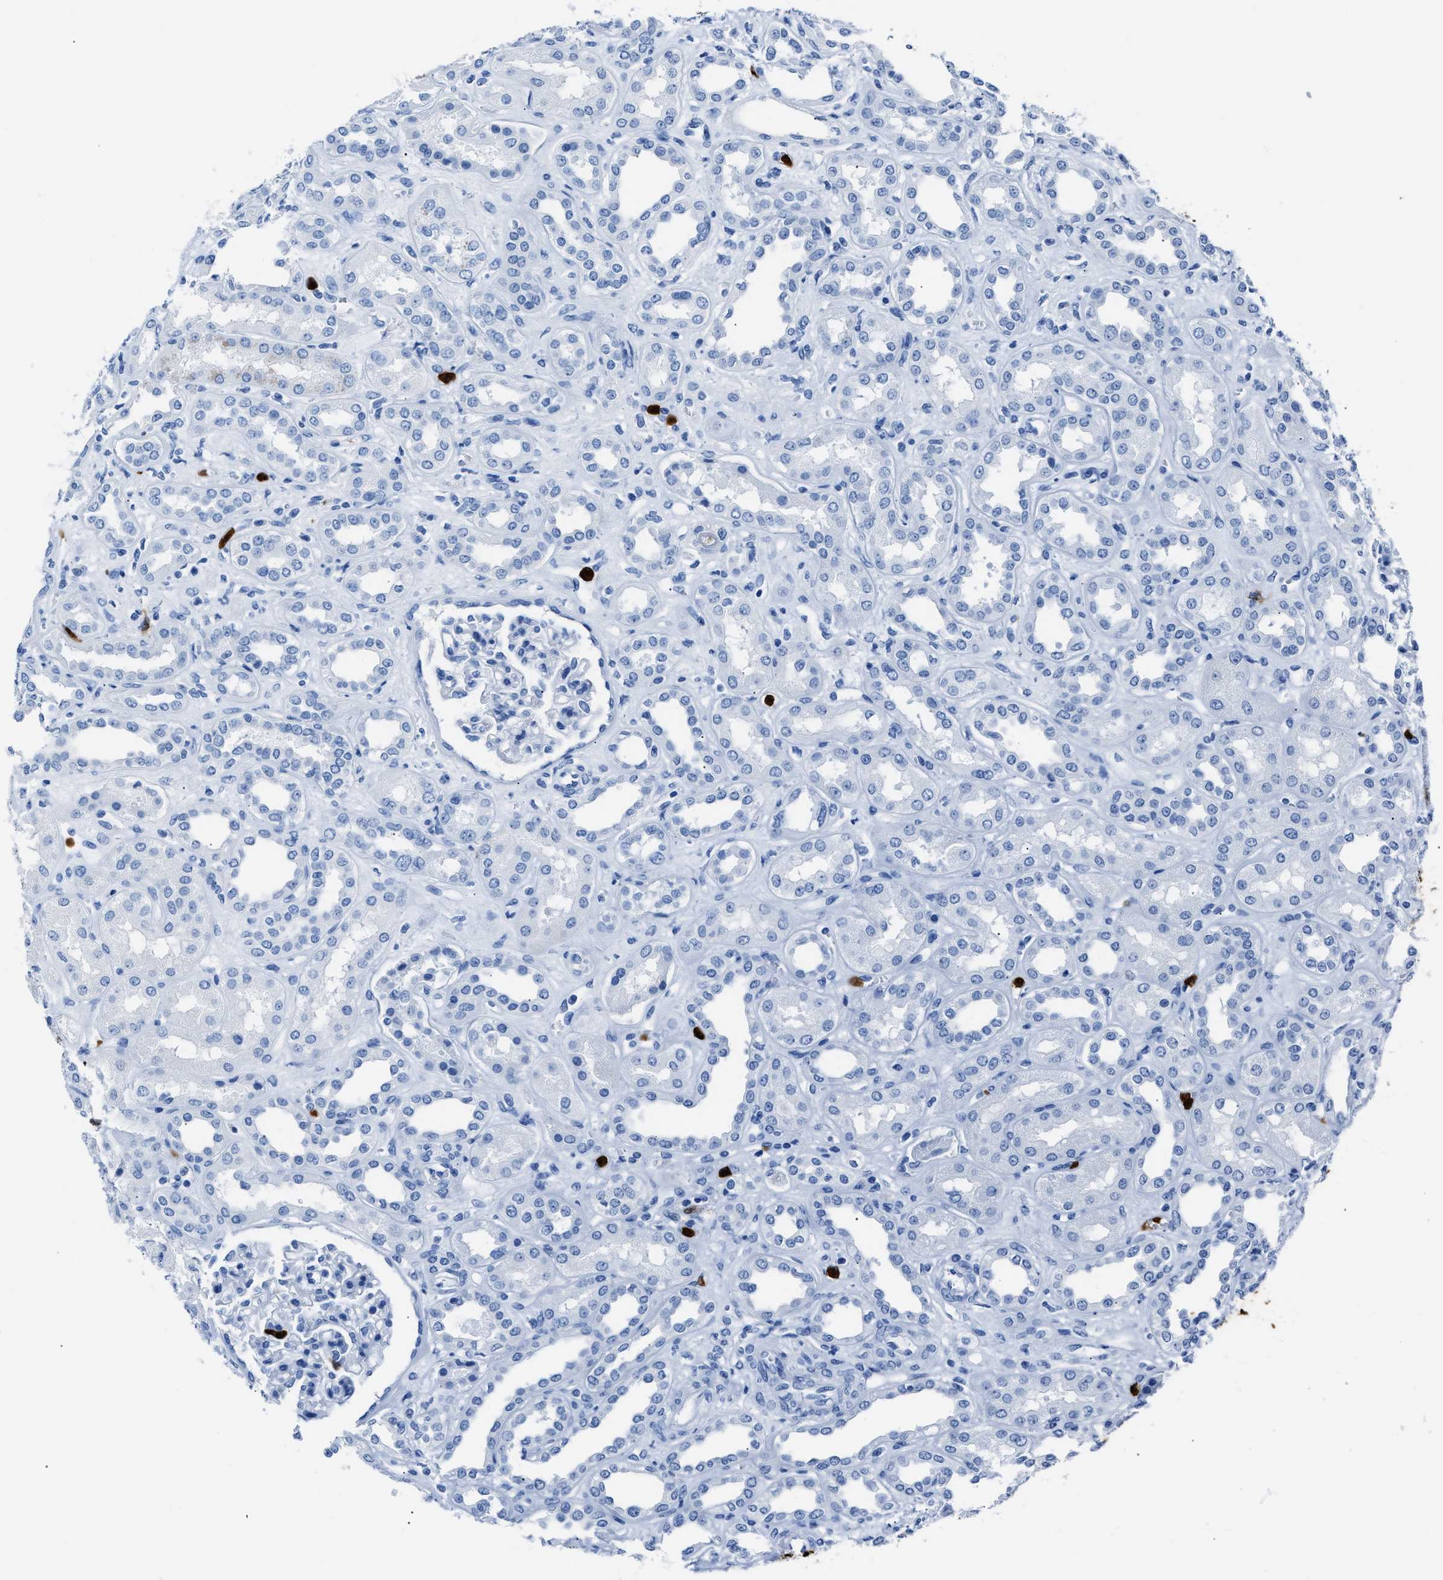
{"staining": {"intensity": "negative", "quantity": "none", "location": "none"}, "tissue": "kidney", "cell_type": "Cells in glomeruli", "image_type": "normal", "snomed": [{"axis": "morphology", "description": "Normal tissue, NOS"}, {"axis": "topography", "description": "Kidney"}], "caption": "This is an immunohistochemistry (IHC) image of normal kidney. There is no expression in cells in glomeruli.", "gene": "S100P", "patient": {"sex": "male", "age": 59}}